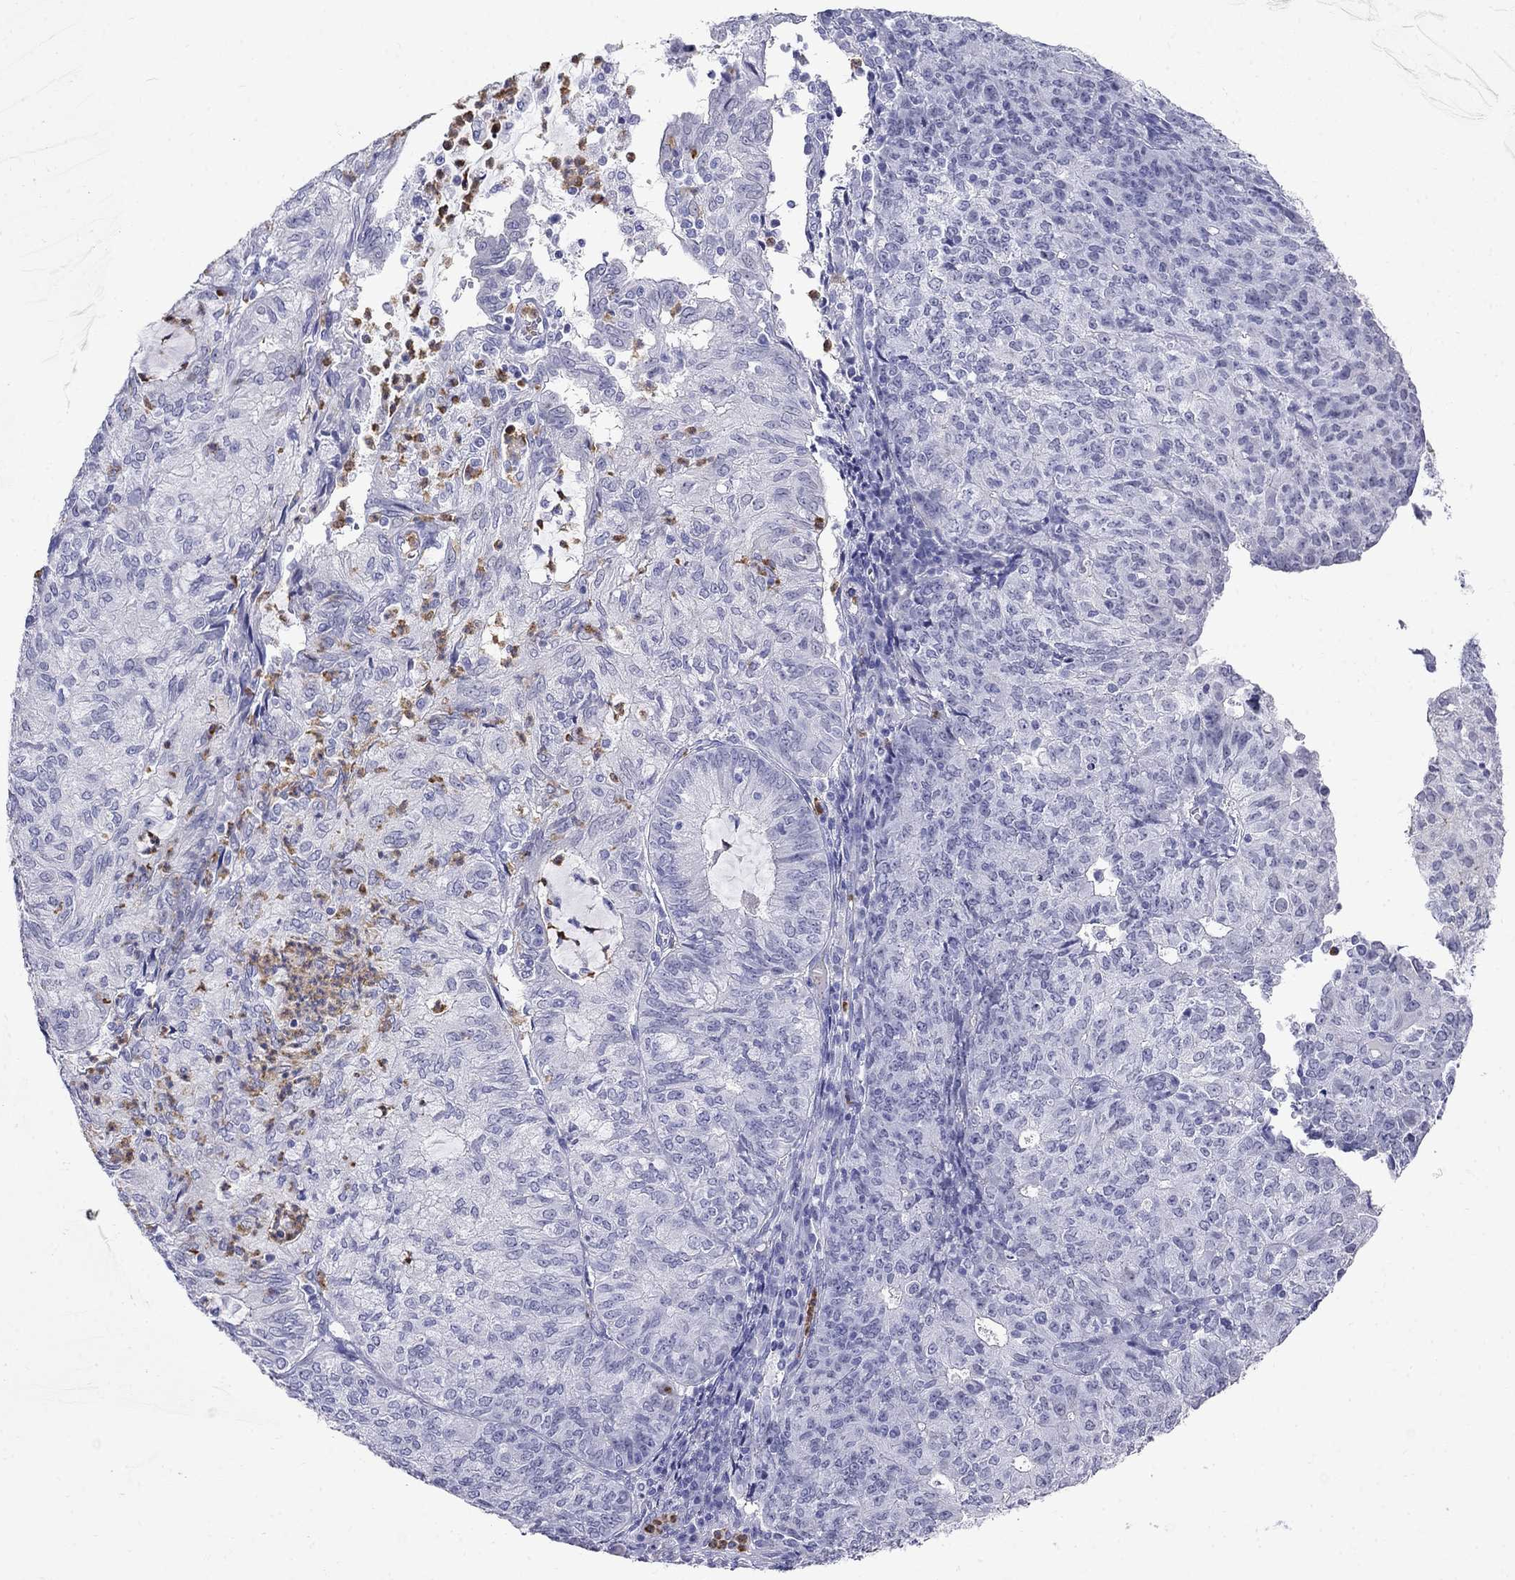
{"staining": {"intensity": "negative", "quantity": "none", "location": "none"}, "tissue": "endometrial cancer", "cell_type": "Tumor cells", "image_type": "cancer", "snomed": [{"axis": "morphology", "description": "Adenocarcinoma, NOS"}, {"axis": "topography", "description": "Endometrium"}], "caption": "Immunohistochemical staining of human endometrial cancer reveals no significant staining in tumor cells. (Brightfield microscopy of DAB immunohistochemistry (IHC) at high magnification).", "gene": "PPP1R36", "patient": {"sex": "female", "age": 82}}